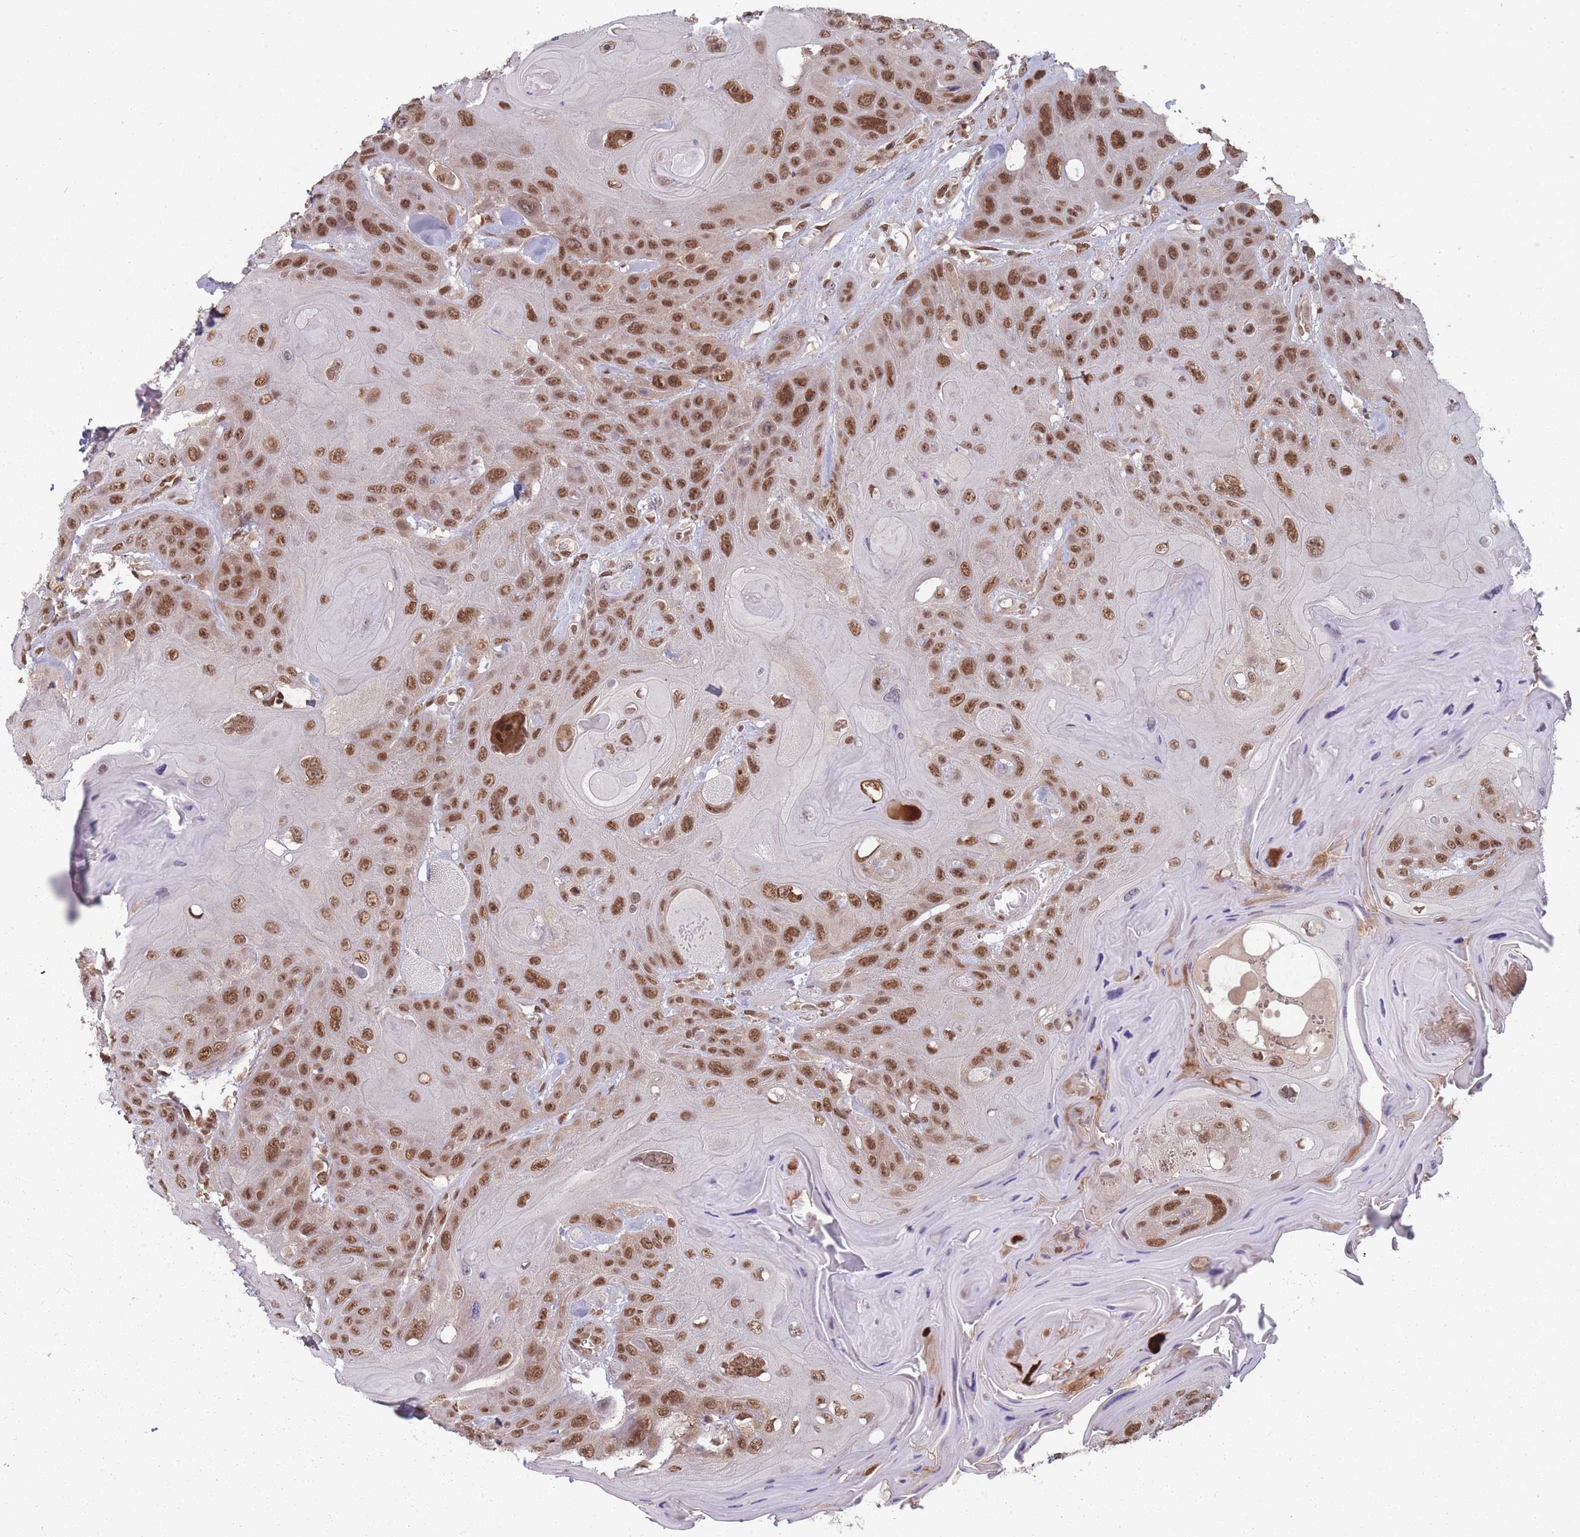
{"staining": {"intensity": "moderate", "quantity": ">75%", "location": "nuclear"}, "tissue": "head and neck cancer", "cell_type": "Tumor cells", "image_type": "cancer", "snomed": [{"axis": "morphology", "description": "Squamous cell carcinoma, NOS"}, {"axis": "topography", "description": "Head-Neck"}], "caption": "Tumor cells show moderate nuclear staining in approximately >75% of cells in squamous cell carcinoma (head and neck).", "gene": "TMED3", "patient": {"sex": "female", "age": 59}}